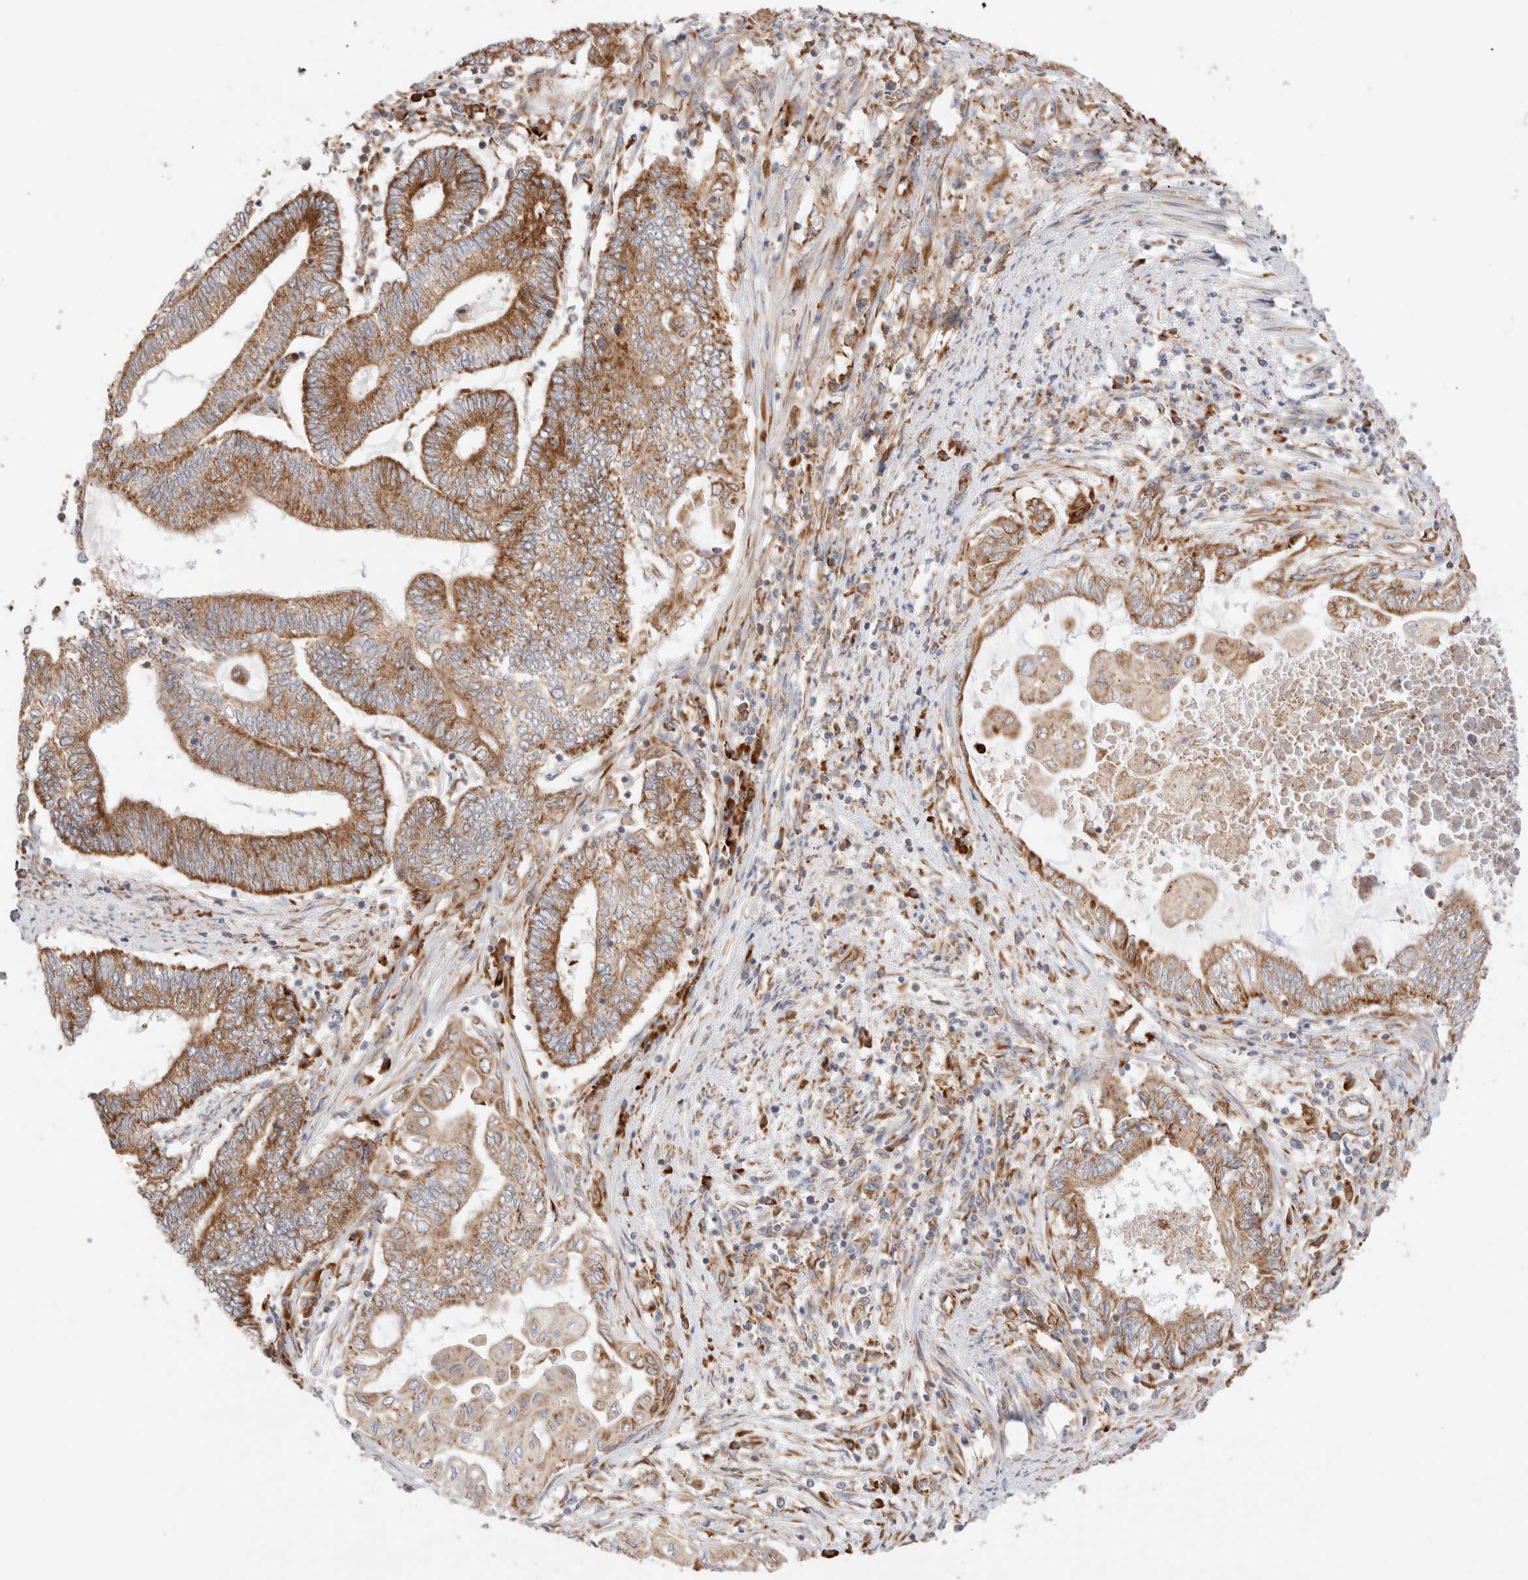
{"staining": {"intensity": "moderate", "quantity": ">75%", "location": "cytoplasmic/membranous"}, "tissue": "endometrial cancer", "cell_type": "Tumor cells", "image_type": "cancer", "snomed": [{"axis": "morphology", "description": "Adenocarcinoma, NOS"}, {"axis": "topography", "description": "Uterus"}, {"axis": "topography", "description": "Endometrium"}], "caption": "A medium amount of moderate cytoplasmic/membranous expression is appreciated in about >75% of tumor cells in endometrial cancer (adenocarcinoma) tissue.", "gene": "UTS2B", "patient": {"sex": "female", "age": 70}}